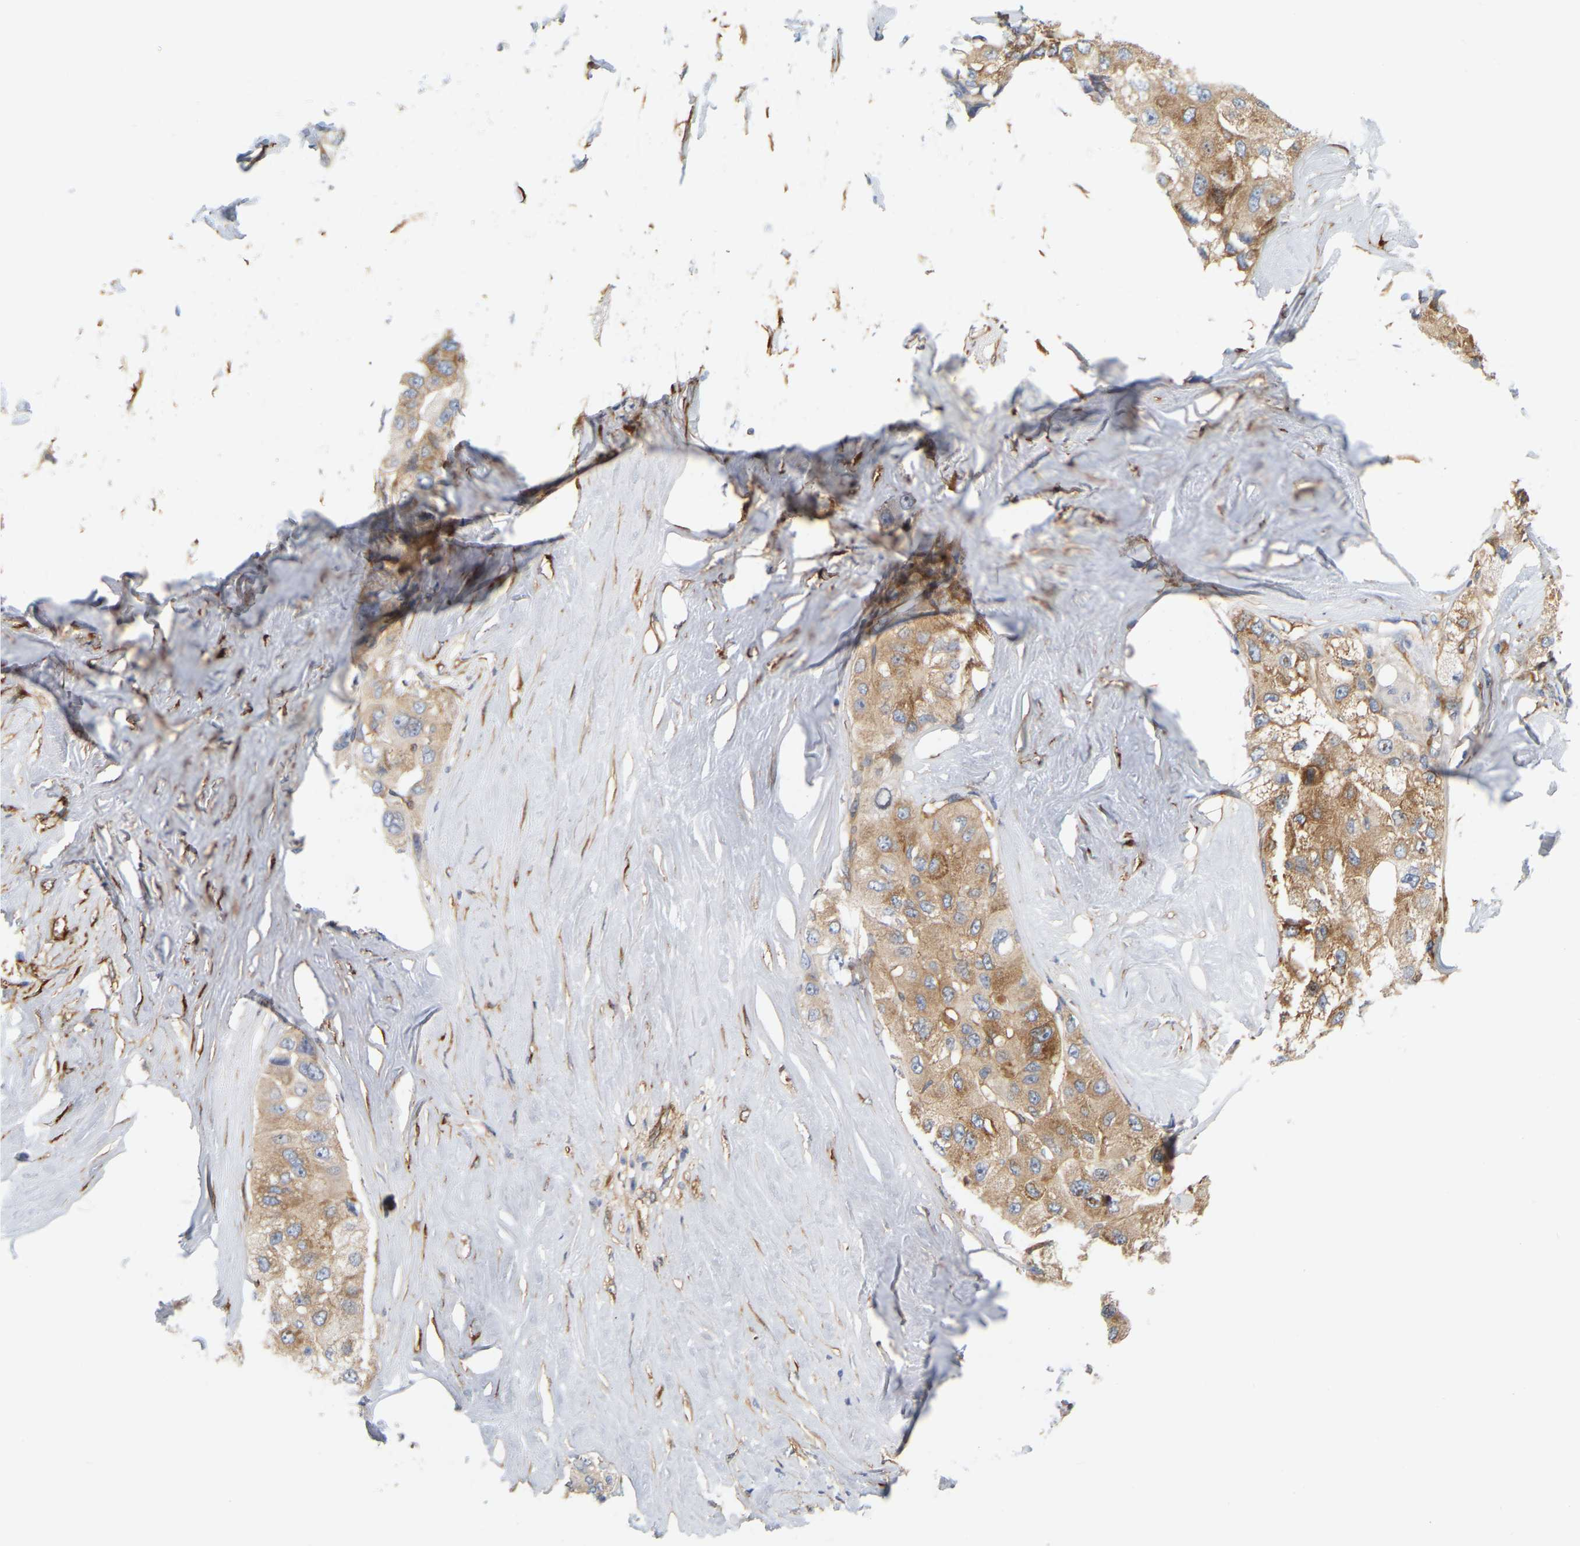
{"staining": {"intensity": "moderate", "quantity": ">75%", "location": "cytoplasmic/membranous"}, "tissue": "liver cancer", "cell_type": "Tumor cells", "image_type": "cancer", "snomed": [{"axis": "morphology", "description": "Carcinoma, Hepatocellular, NOS"}, {"axis": "topography", "description": "Liver"}], "caption": "Moderate cytoplasmic/membranous expression for a protein is appreciated in about >75% of tumor cells of liver cancer using immunohistochemistry.", "gene": "RAPH1", "patient": {"sex": "male", "age": 80}}